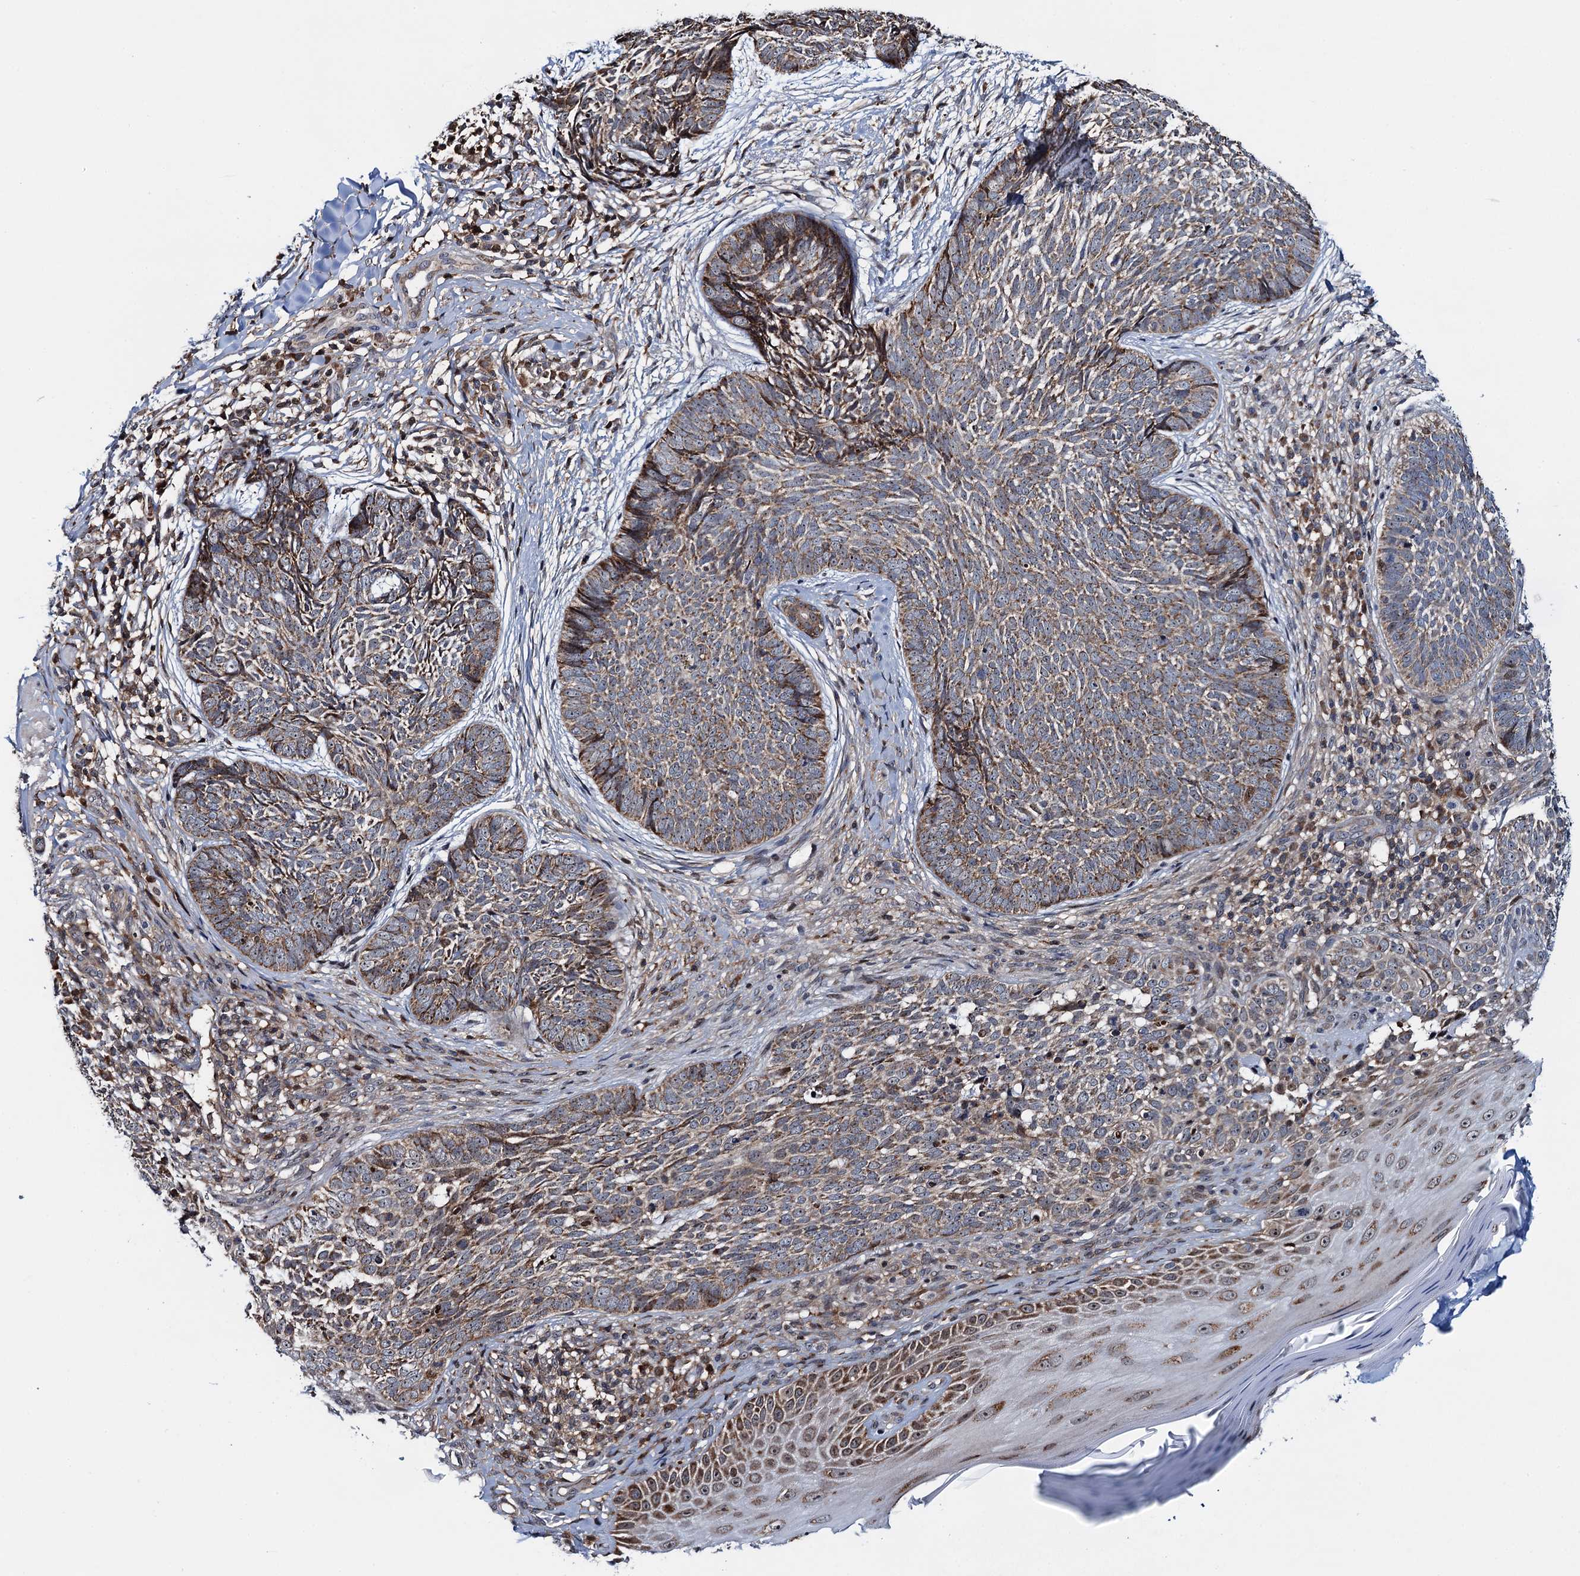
{"staining": {"intensity": "weak", "quantity": "25%-75%", "location": "cytoplasmic/membranous"}, "tissue": "skin cancer", "cell_type": "Tumor cells", "image_type": "cancer", "snomed": [{"axis": "morphology", "description": "Basal cell carcinoma"}, {"axis": "topography", "description": "Skin"}], "caption": "DAB immunohistochemical staining of human skin cancer displays weak cytoplasmic/membranous protein staining in about 25%-75% of tumor cells. (DAB IHC, brown staining for protein, blue staining for nuclei).", "gene": "CCDC102A", "patient": {"sex": "female", "age": 61}}